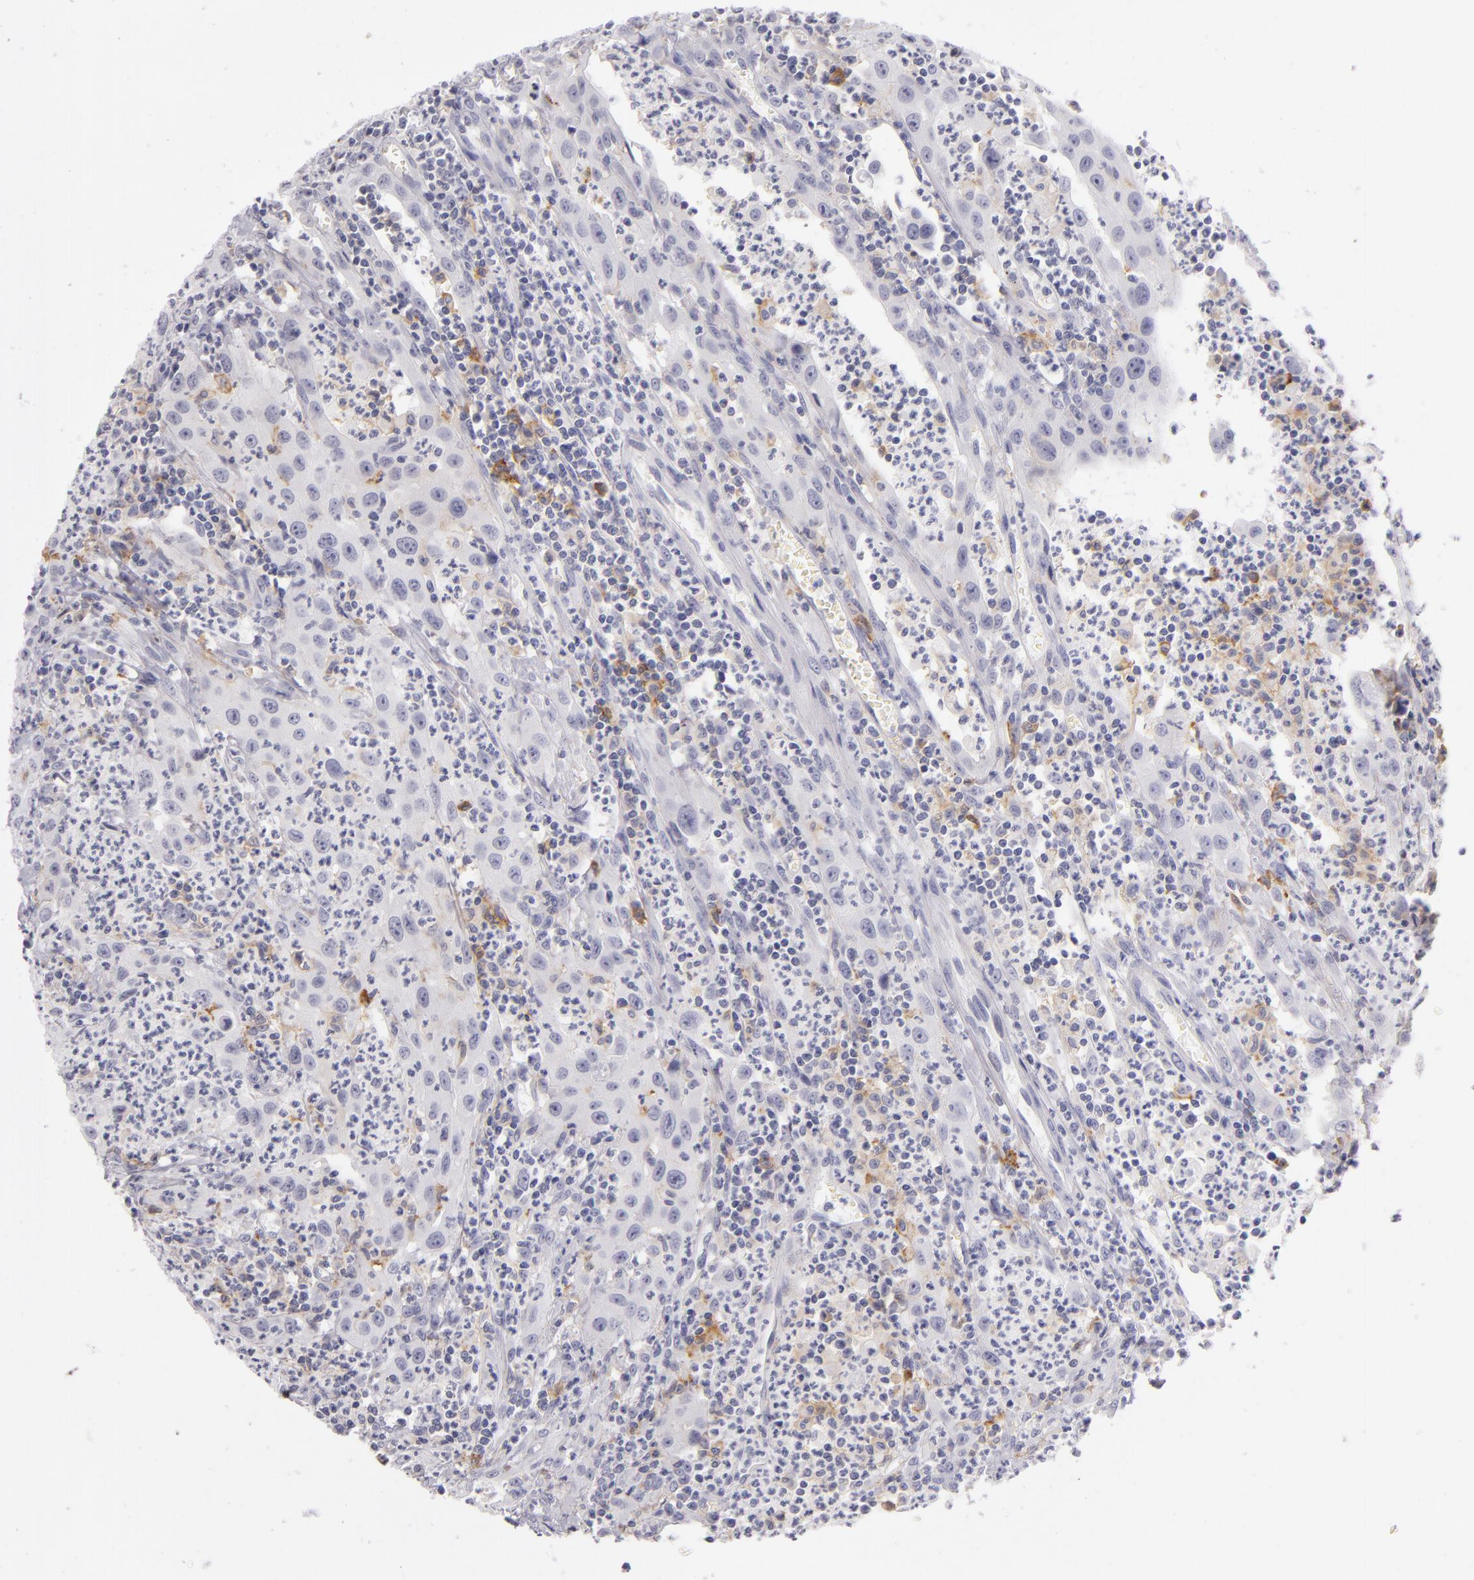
{"staining": {"intensity": "negative", "quantity": "none", "location": "none"}, "tissue": "urothelial cancer", "cell_type": "Tumor cells", "image_type": "cancer", "snomed": [{"axis": "morphology", "description": "Urothelial carcinoma, High grade"}, {"axis": "topography", "description": "Urinary bladder"}], "caption": "There is no significant expression in tumor cells of urothelial carcinoma (high-grade).", "gene": "CD40", "patient": {"sex": "male", "age": 66}}